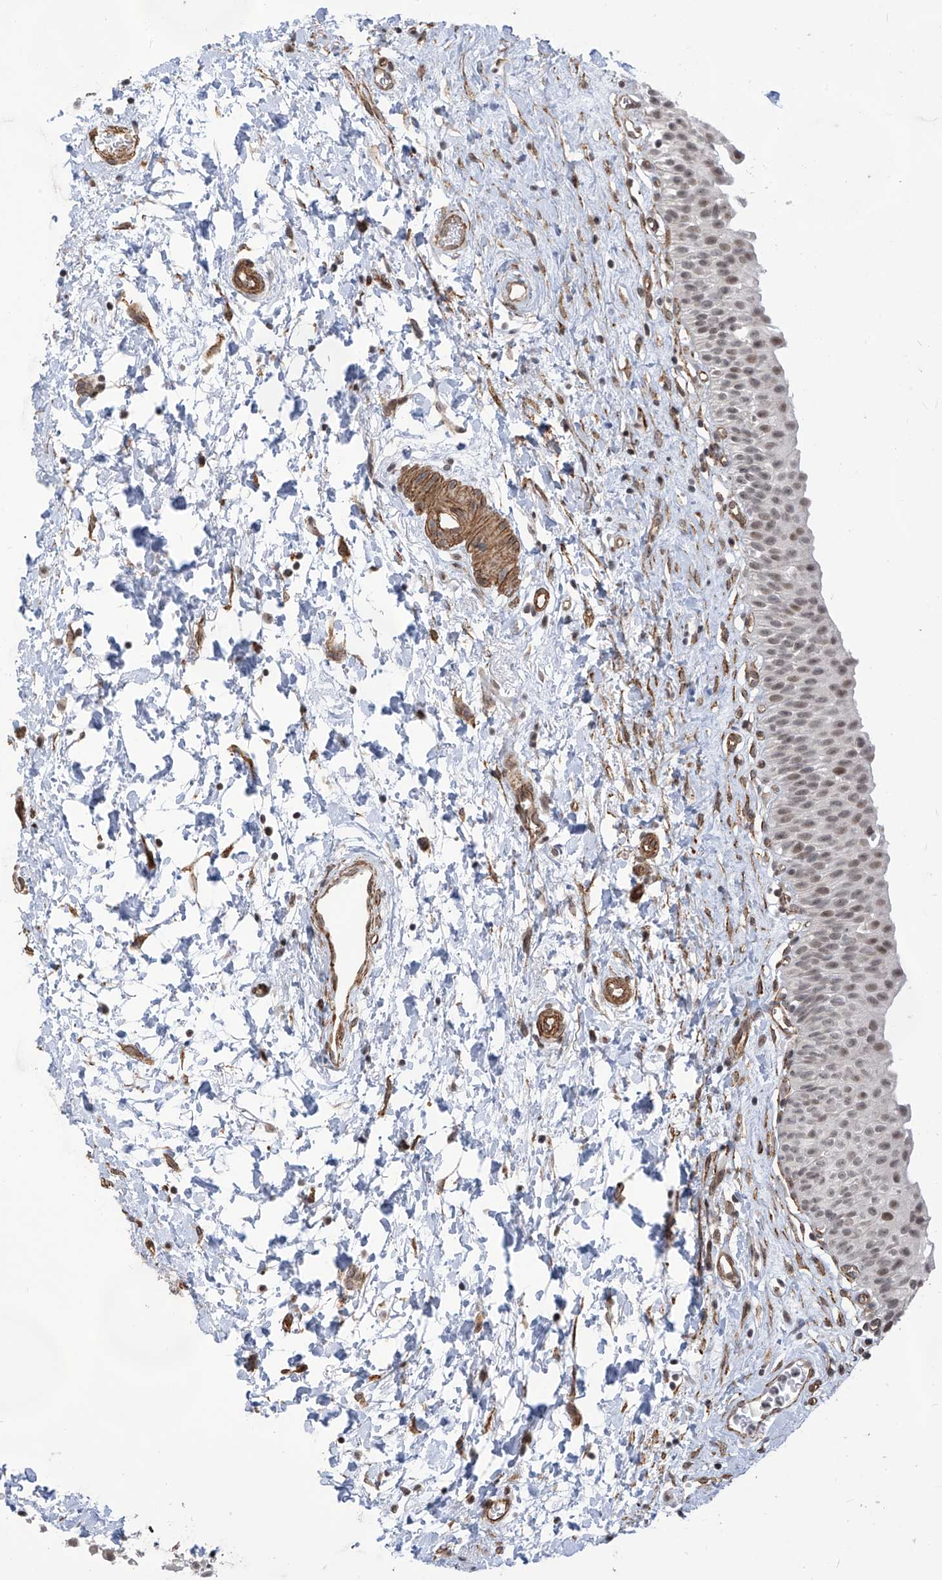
{"staining": {"intensity": "weak", "quantity": ">75%", "location": "nuclear"}, "tissue": "urinary bladder", "cell_type": "Urothelial cells", "image_type": "normal", "snomed": [{"axis": "morphology", "description": "Normal tissue, NOS"}, {"axis": "topography", "description": "Urinary bladder"}], "caption": "Urothelial cells exhibit low levels of weak nuclear positivity in approximately >75% of cells in unremarkable human urinary bladder.", "gene": "METAP1D", "patient": {"sex": "male", "age": 51}}